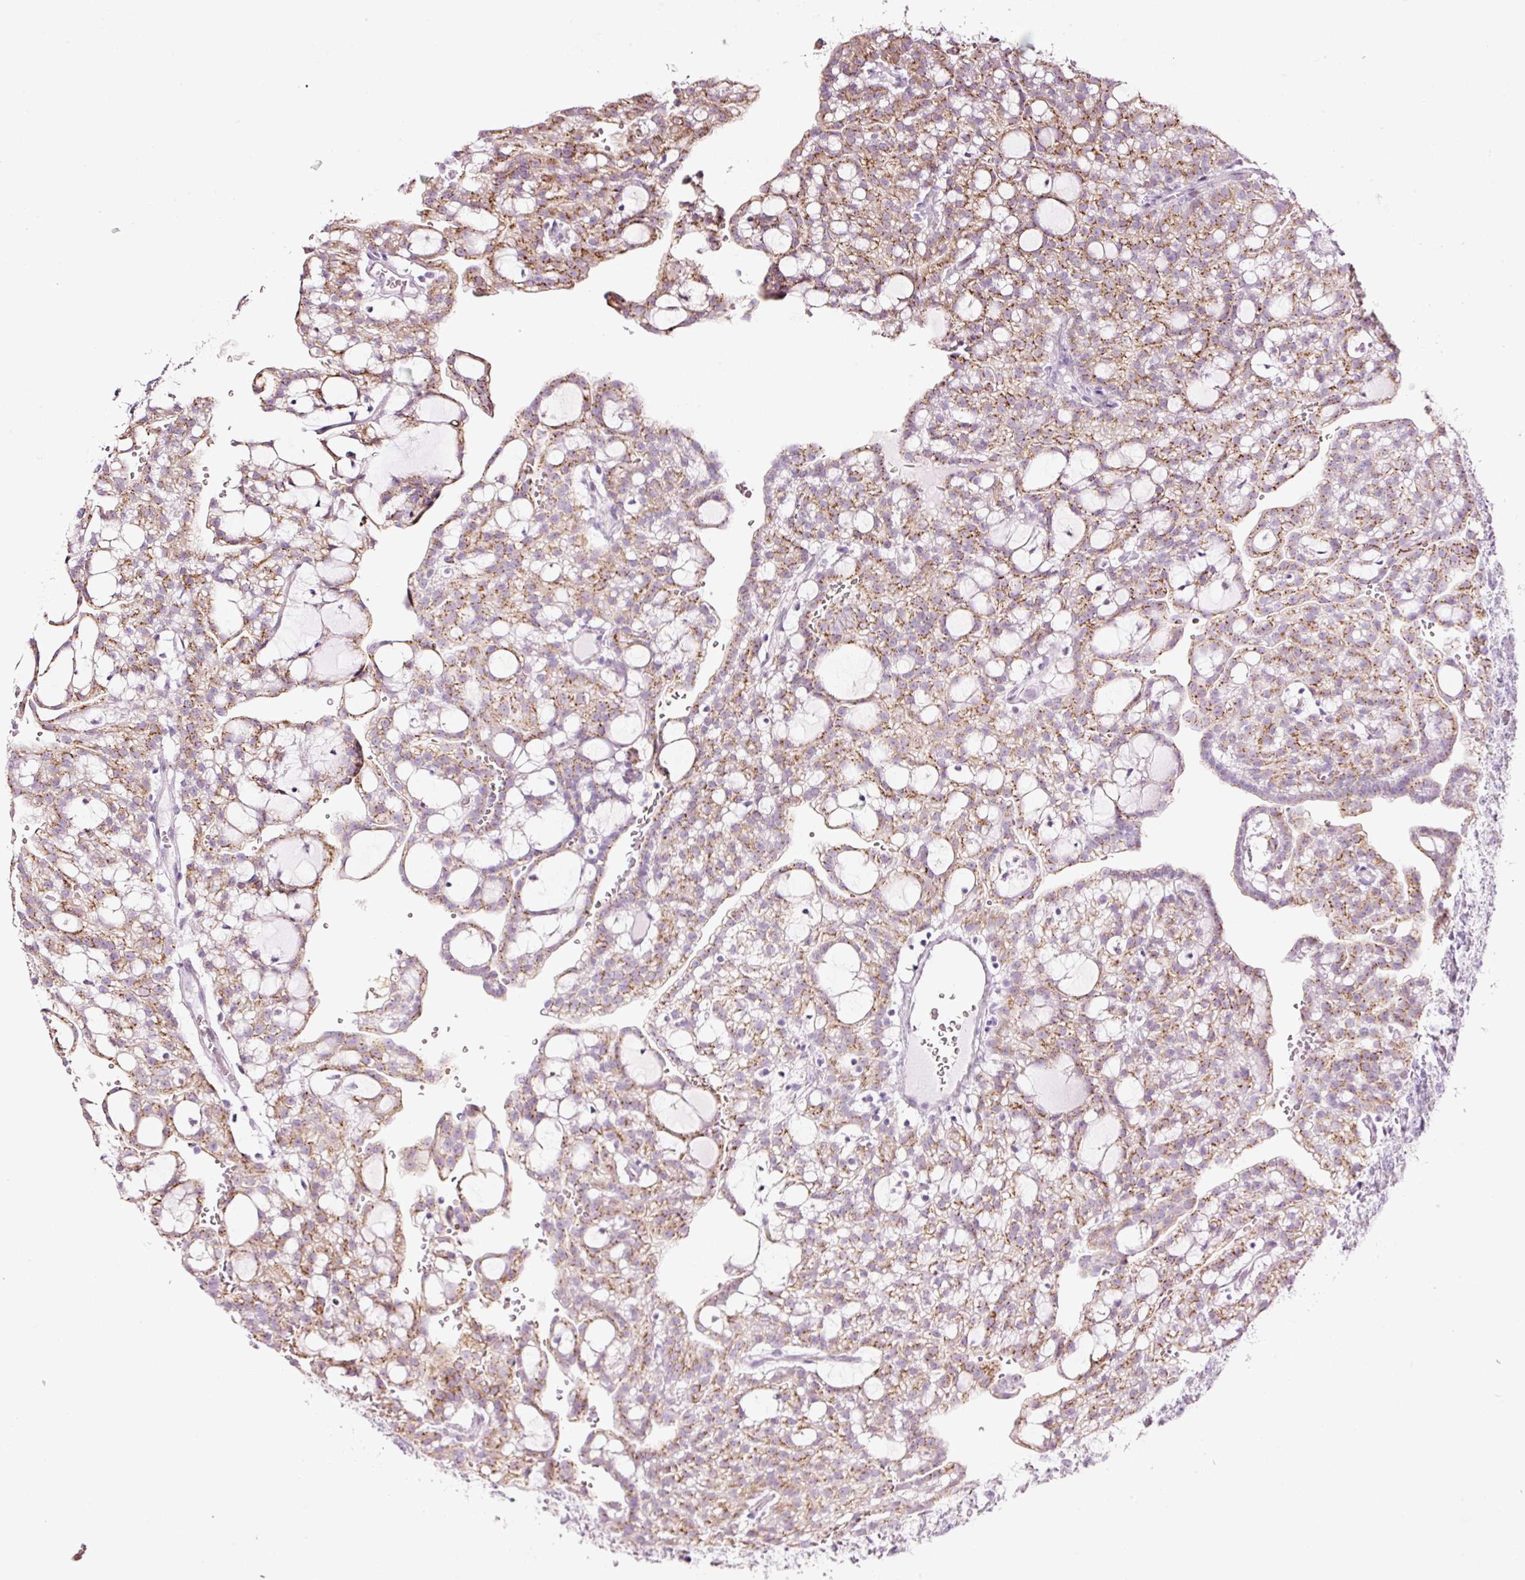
{"staining": {"intensity": "moderate", "quantity": ">75%", "location": "cytoplasmic/membranous"}, "tissue": "renal cancer", "cell_type": "Tumor cells", "image_type": "cancer", "snomed": [{"axis": "morphology", "description": "Adenocarcinoma, NOS"}, {"axis": "topography", "description": "Kidney"}], "caption": "The immunohistochemical stain highlights moderate cytoplasmic/membranous expression in tumor cells of renal cancer (adenocarcinoma) tissue.", "gene": "SDF4", "patient": {"sex": "male", "age": 63}}